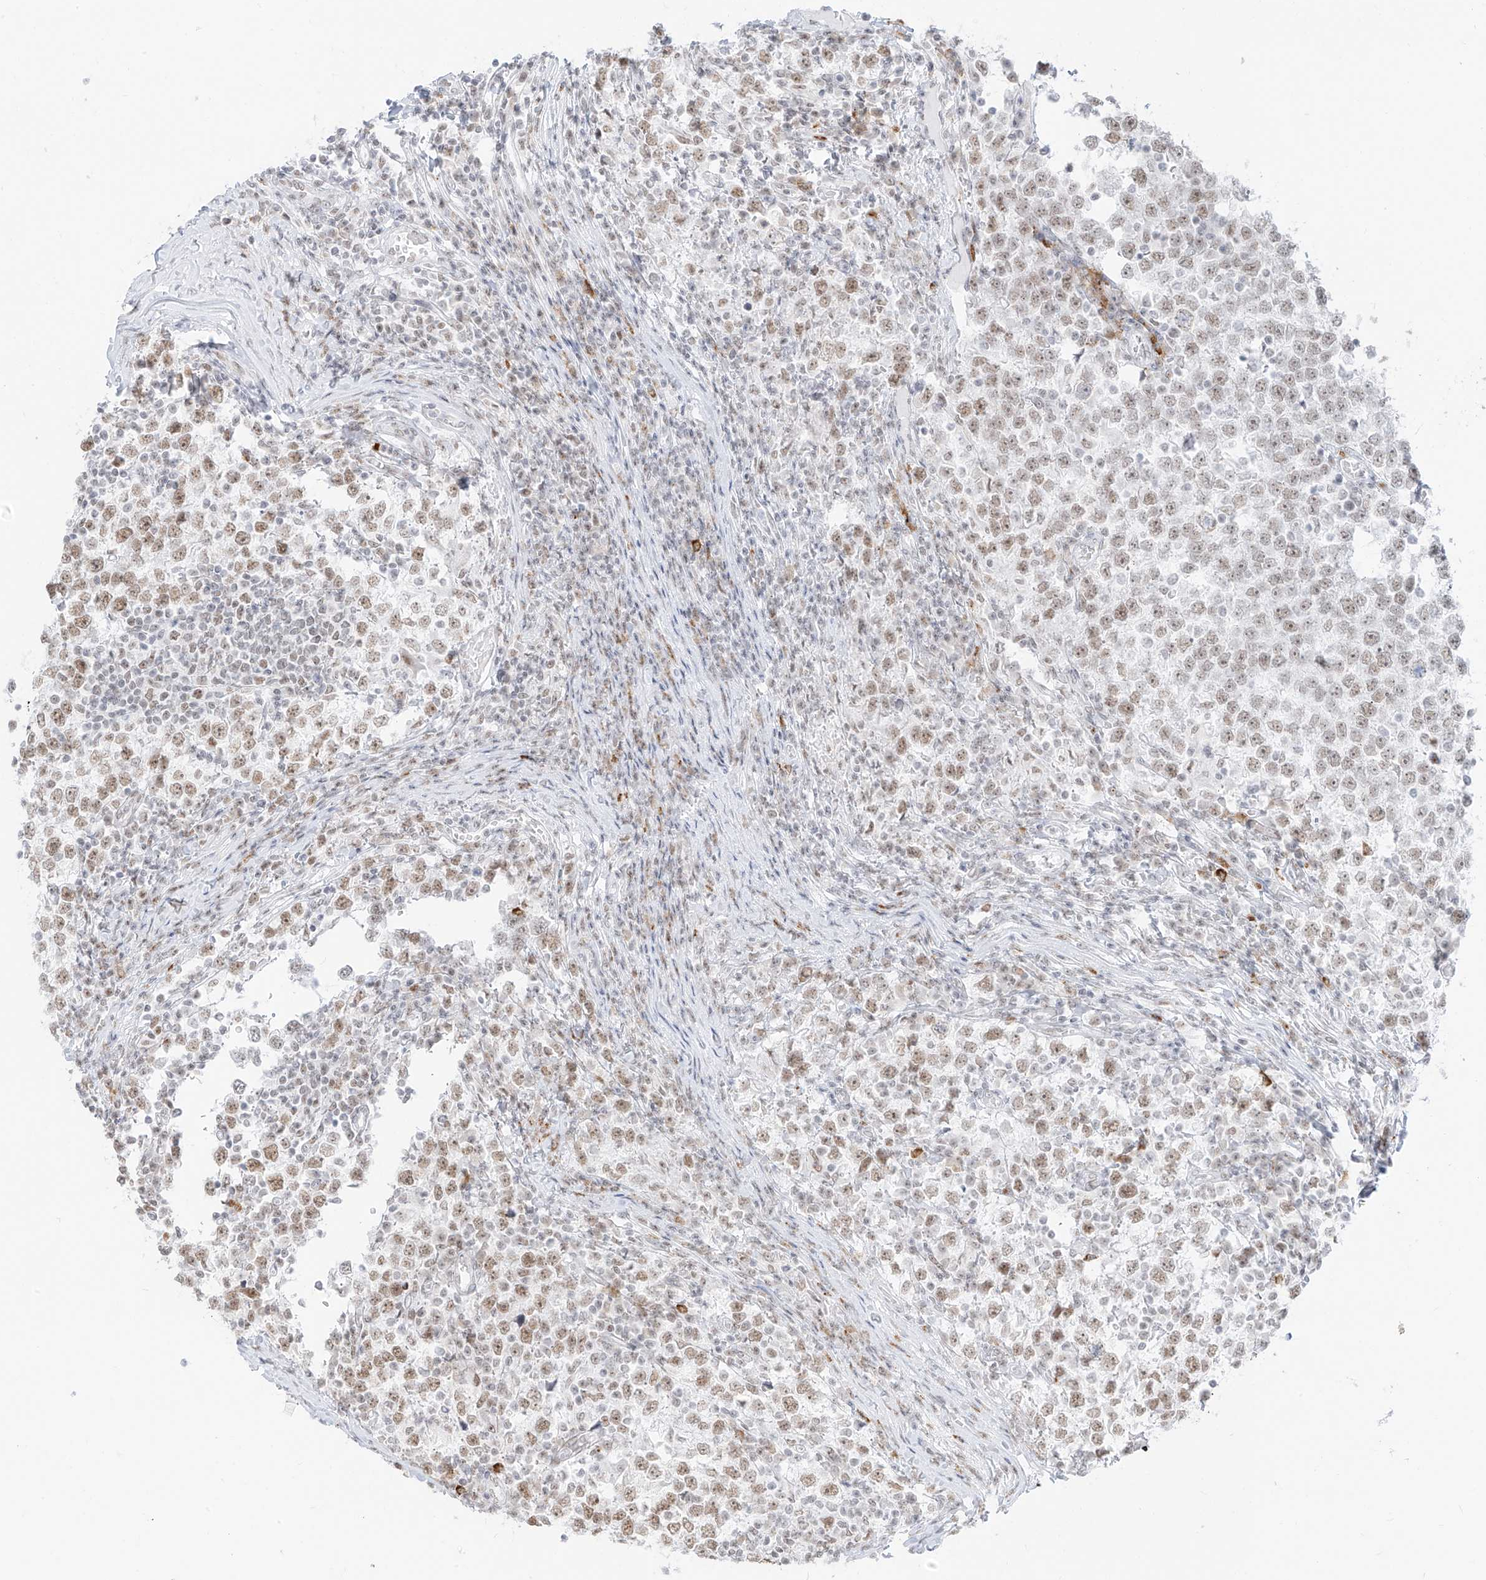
{"staining": {"intensity": "moderate", "quantity": "25%-75%", "location": "nuclear"}, "tissue": "testis cancer", "cell_type": "Tumor cells", "image_type": "cancer", "snomed": [{"axis": "morphology", "description": "Seminoma, NOS"}, {"axis": "topography", "description": "Testis"}], "caption": "Protein expression analysis of human testis cancer (seminoma) reveals moderate nuclear positivity in approximately 25%-75% of tumor cells.", "gene": "SUPT5H", "patient": {"sex": "male", "age": 65}}